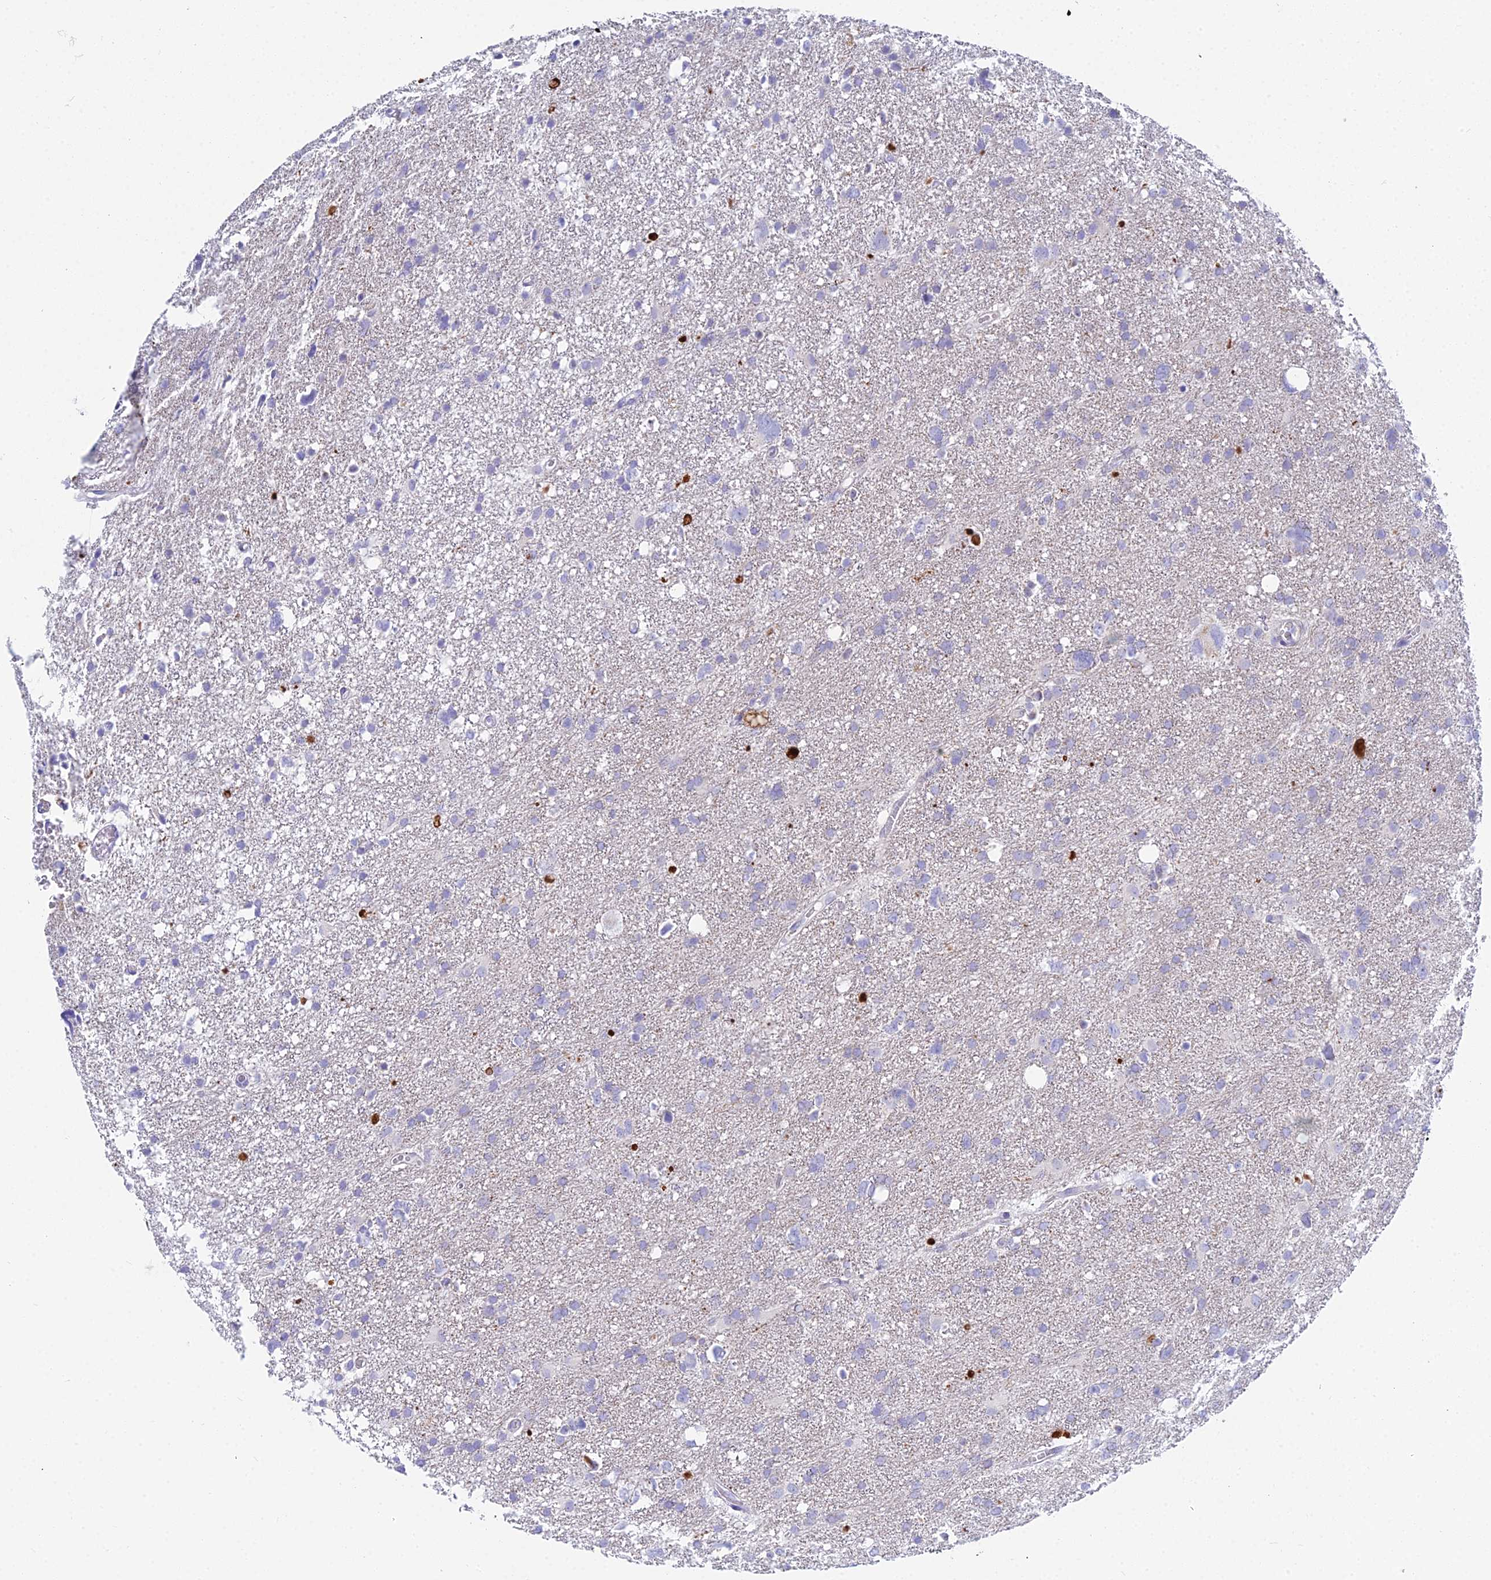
{"staining": {"intensity": "negative", "quantity": "none", "location": "none"}, "tissue": "glioma", "cell_type": "Tumor cells", "image_type": "cancer", "snomed": [{"axis": "morphology", "description": "Glioma, malignant, High grade"}, {"axis": "topography", "description": "Brain"}], "caption": "Immunohistochemical staining of human high-grade glioma (malignant) exhibits no significant positivity in tumor cells.", "gene": "PRR13", "patient": {"sex": "male", "age": 61}}